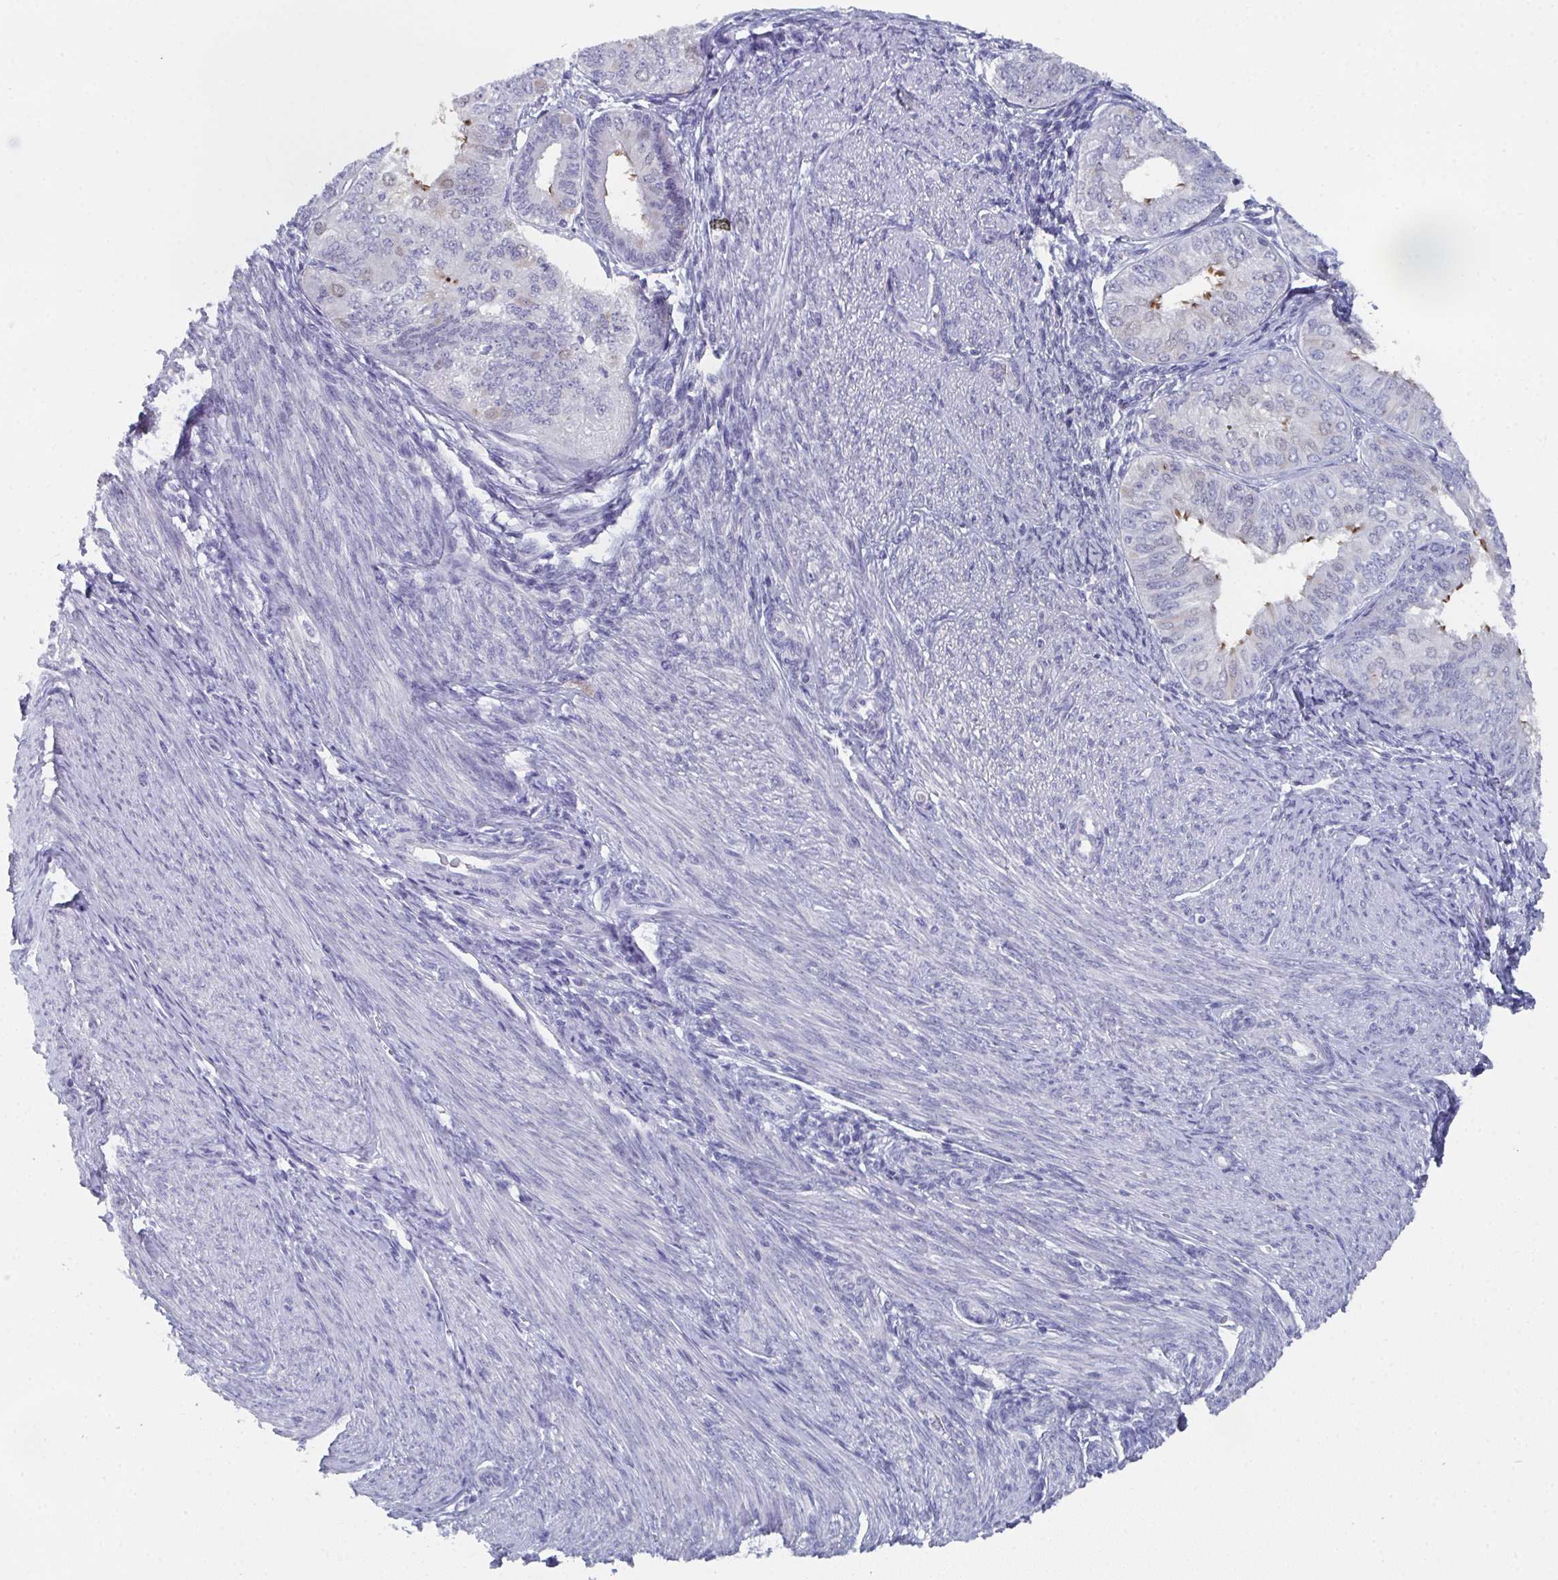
{"staining": {"intensity": "weak", "quantity": "<25%", "location": "cytoplasmic/membranous"}, "tissue": "endometrial cancer", "cell_type": "Tumor cells", "image_type": "cancer", "snomed": [{"axis": "morphology", "description": "Adenocarcinoma, NOS"}, {"axis": "topography", "description": "Endometrium"}], "caption": "Immunohistochemistry (IHC) histopathology image of neoplastic tissue: endometrial cancer stained with DAB (3,3'-diaminobenzidine) exhibits no significant protein expression in tumor cells. (DAB immunohistochemistry, high magnification).", "gene": "DYDC2", "patient": {"sex": "female", "age": 58}}